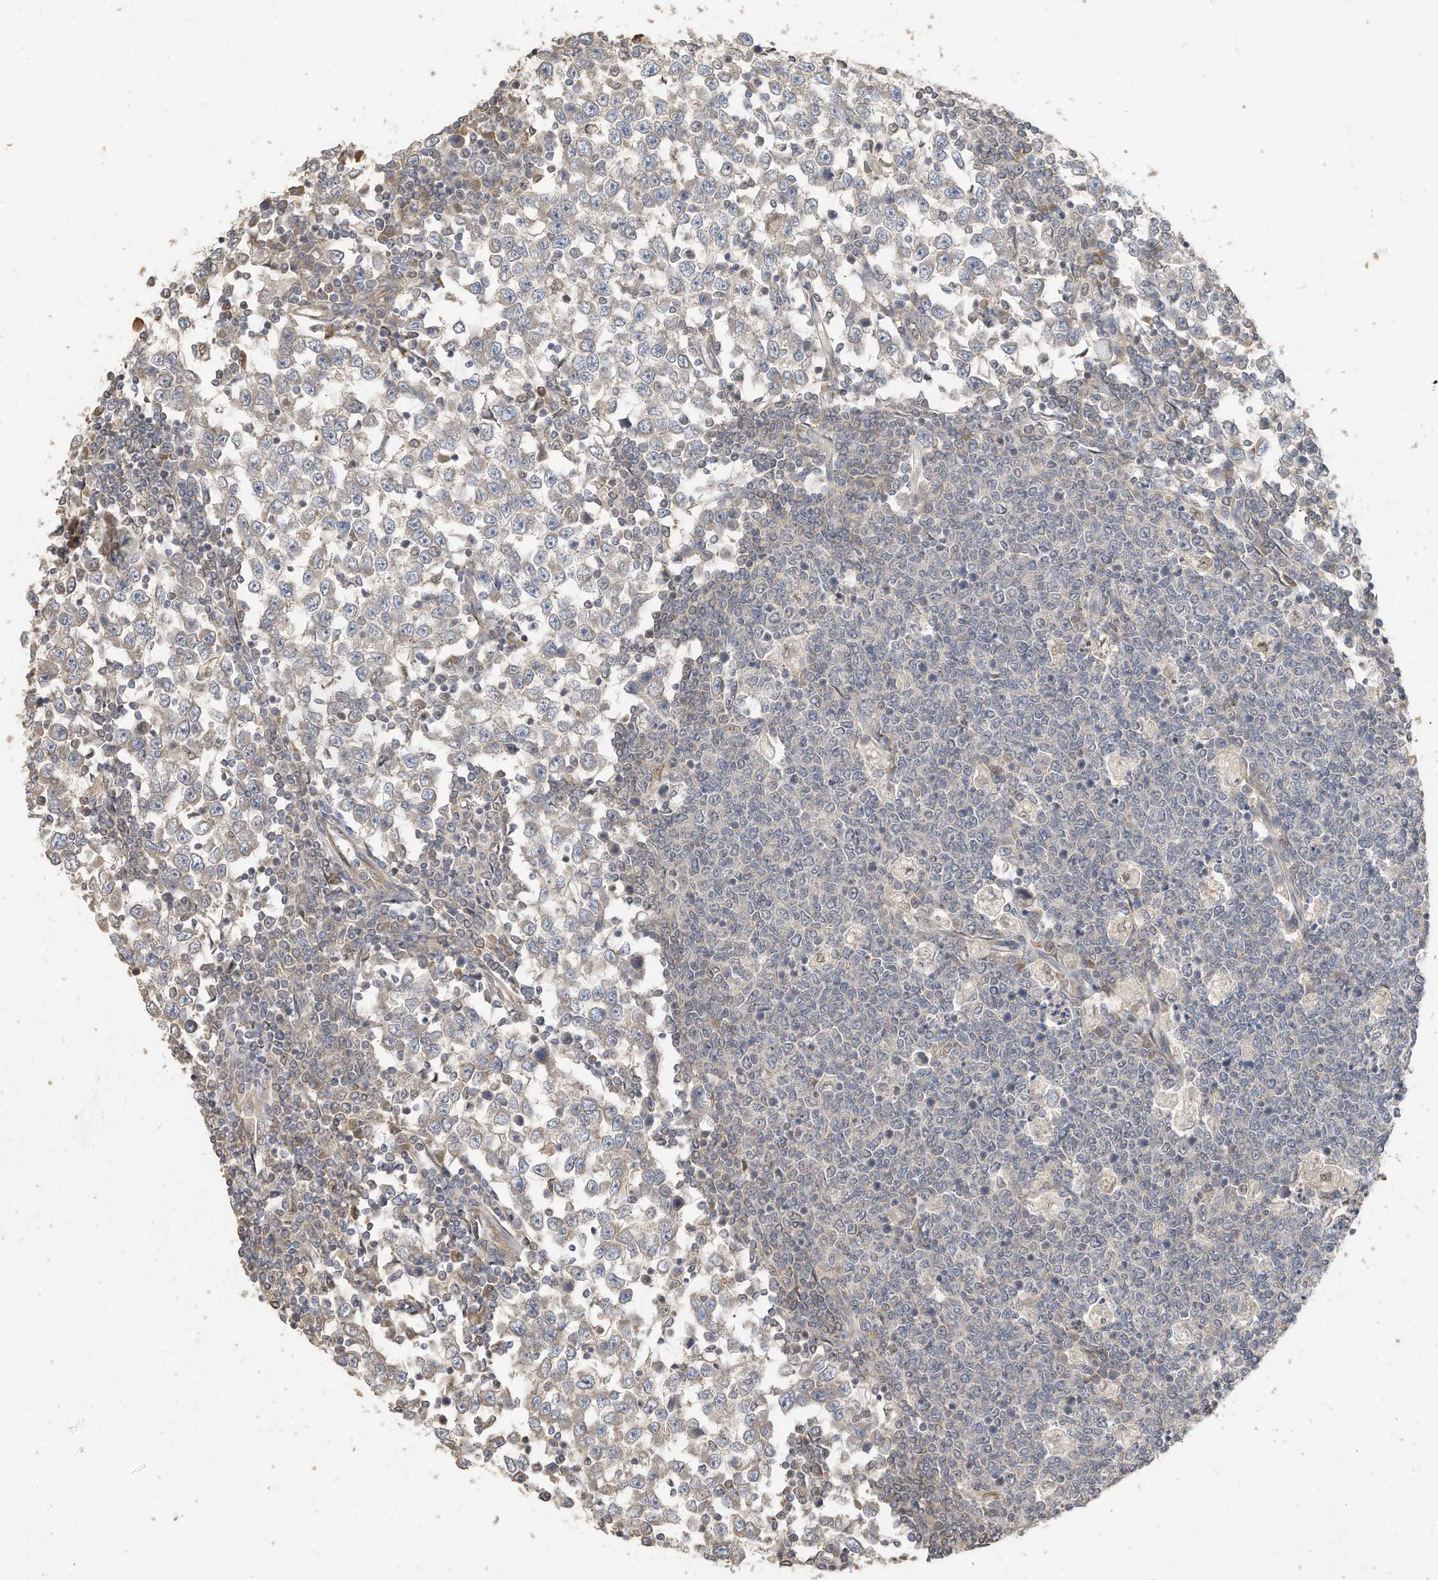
{"staining": {"intensity": "weak", "quantity": "<25%", "location": "cytoplasmic/membranous"}, "tissue": "testis cancer", "cell_type": "Tumor cells", "image_type": "cancer", "snomed": [{"axis": "morphology", "description": "Seminoma, NOS"}, {"axis": "topography", "description": "Testis"}], "caption": "The micrograph reveals no significant positivity in tumor cells of testis seminoma.", "gene": "OFD1", "patient": {"sex": "male", "age": 65}}